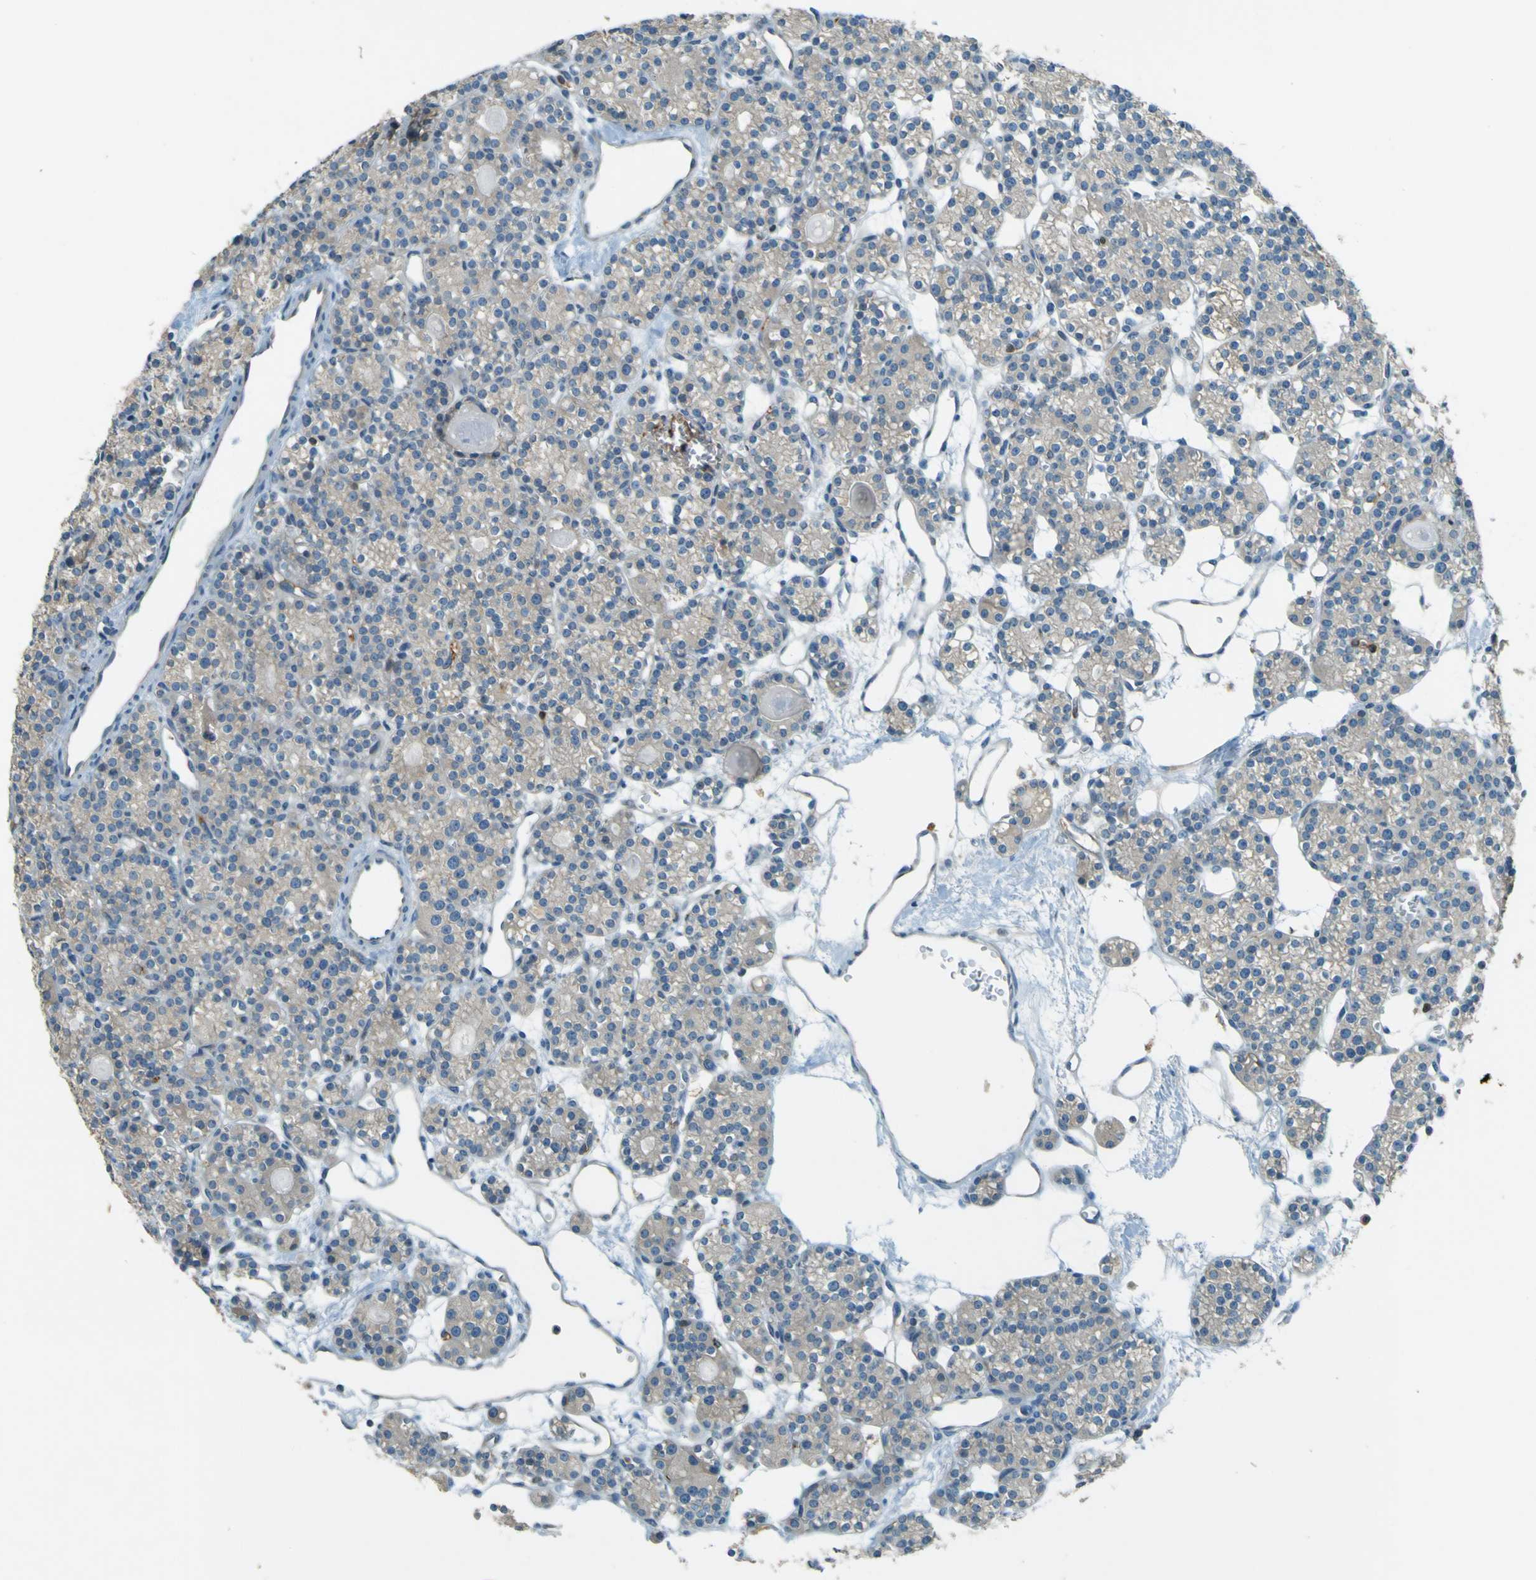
{"staining": {"intensity": "moderate", "quantity": "25%-75%", "location": "cytoplasmic/membranous"}, "tissue": "parathyroid gland", "cell_type": "Glandular cells", "image_type": "normal", "snomed": [{"axis": "morphology", "description": "Normal tissue, NOS"}, {"axis": "topography", "description": "Parathyroid gland"}], "caption": "Glandular cells reveal moderate cytoplasmic/membranous expression in about 25%-75% of cells in benign parathyroid gland.", "gene": "LPCAT1", "patient": {"sex": "female", "age": 64}}